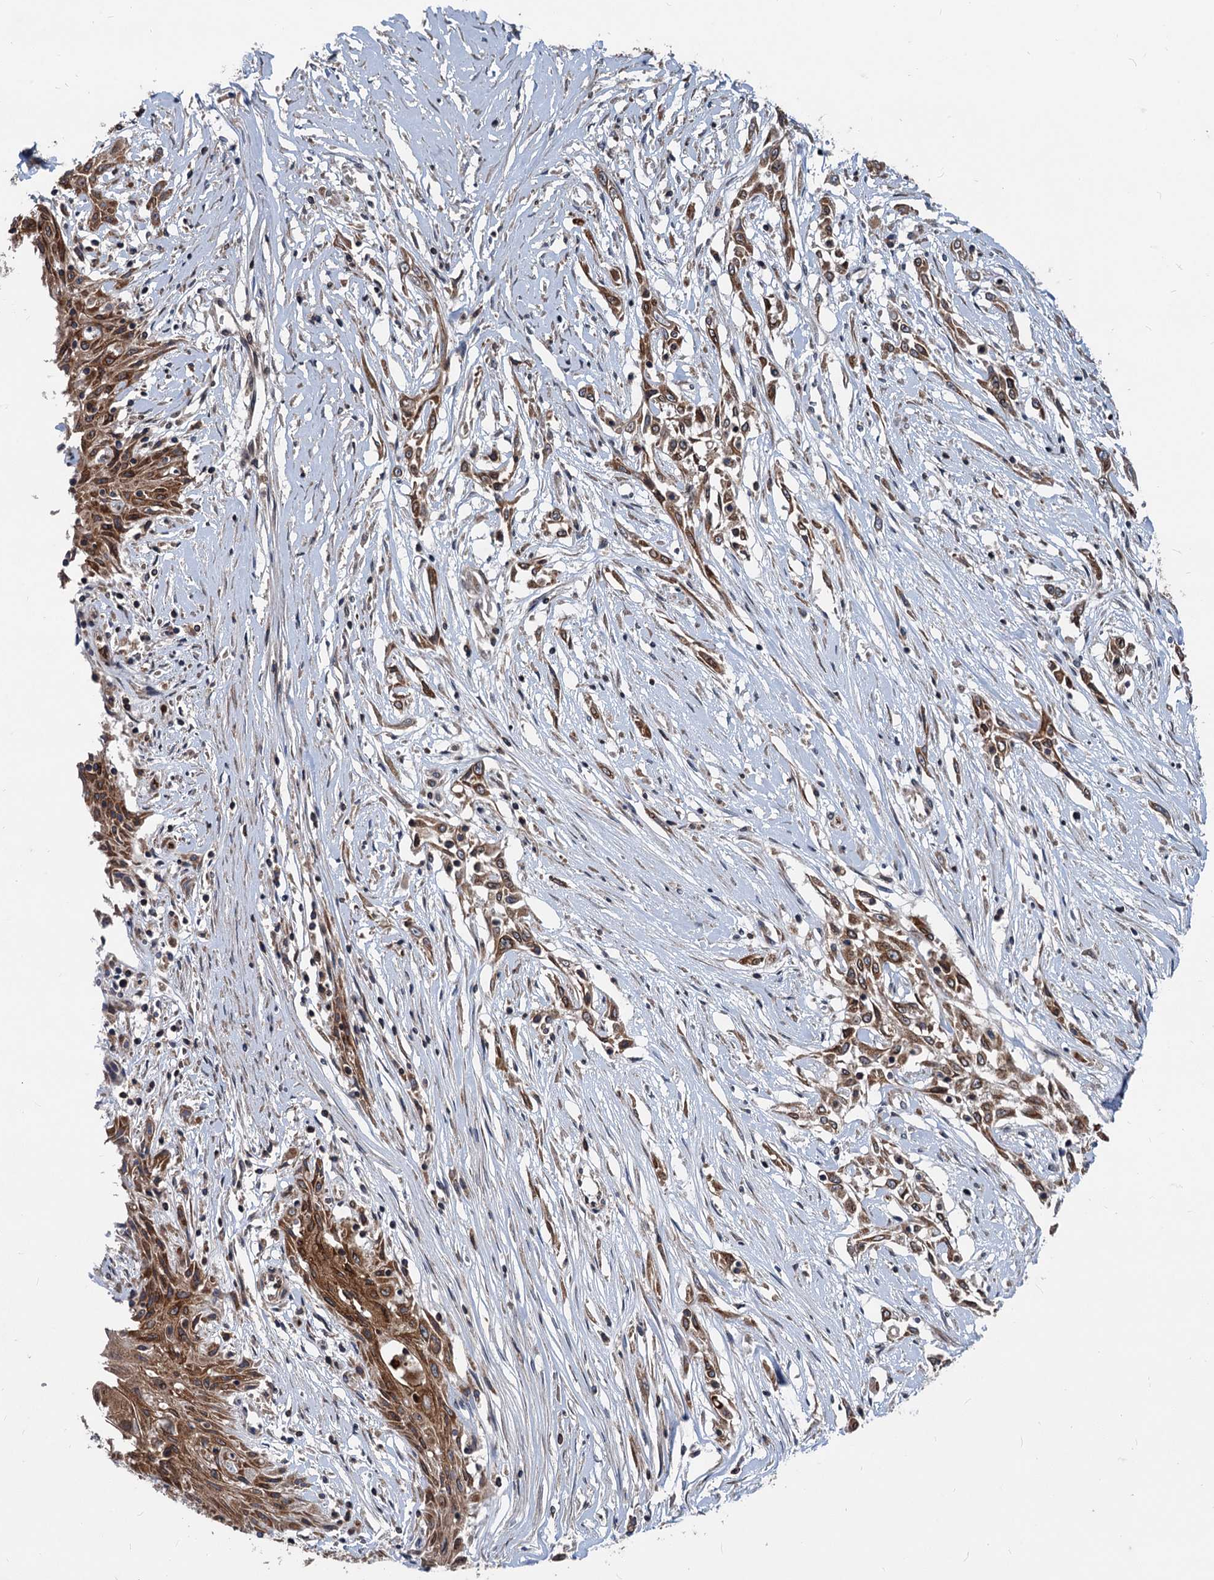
{"staining": {"intensity": "strong", "quantity": ">75%", "location": "cytoplasmic/membranous"}, "tissue": "skin cancer", "cell_type": "Tumor cells", "image_type": "cancer", "snomed": [{"axis": "morphology", "description": "Squamous cell carcinoma, NOS"}, {"axis": "morphology", "description": "Squamous cell carcinoma, metastatic, NOS"}, {"axis": "topography", "description": "Skin"}, {"axis": "topography", "description": "Lymph node"}], "caption": "This photomicrograph demonstrates immunohistochemistry staining of human skin metastatic squamous cell carcinoma, with high strong cytoplasmic/membranous expression in approximately >75% of tumor cells.", "gene": "STIM1", "patient": {"sex": "male", "age": 75}}